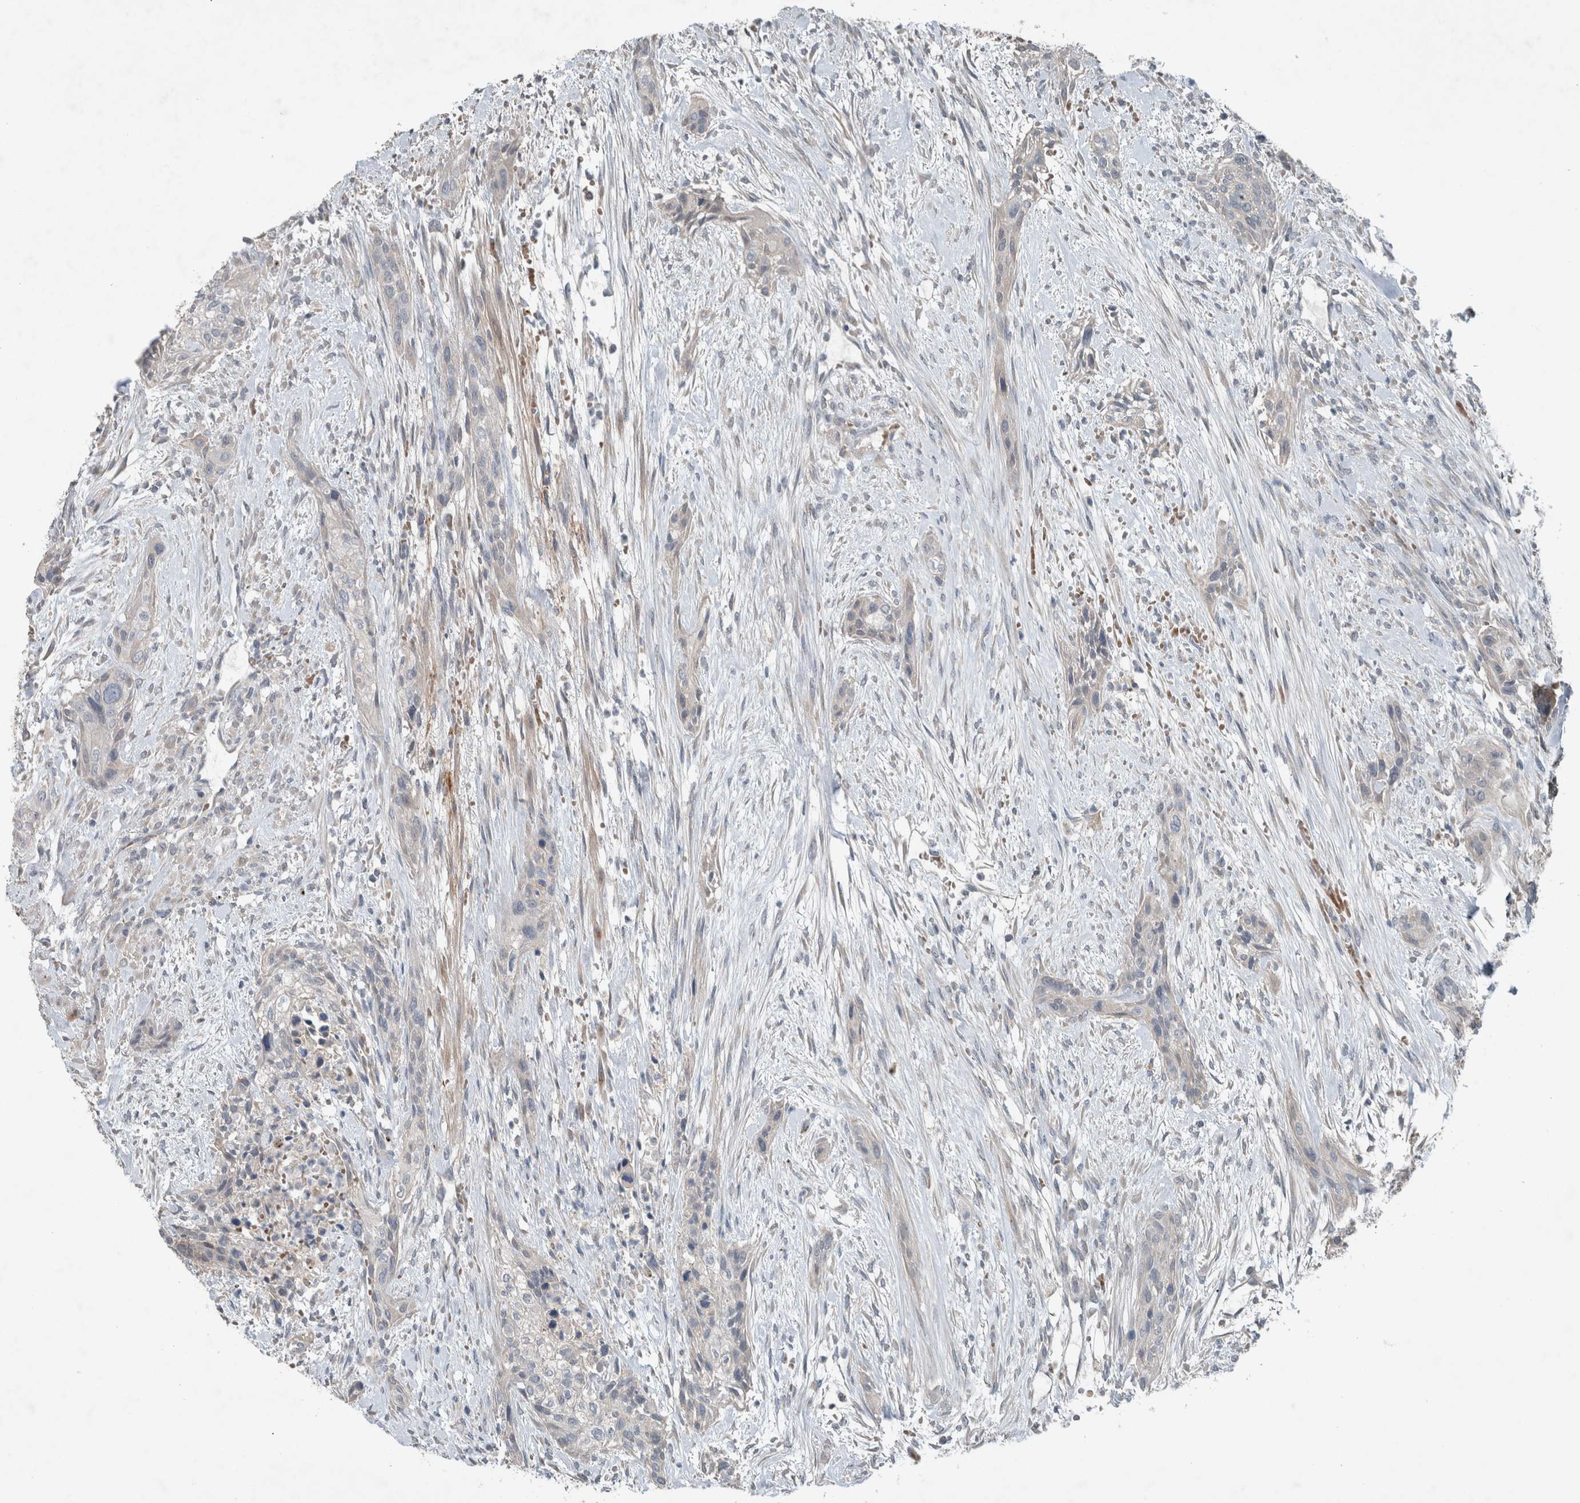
{"staining": {"intensity": "negative", "quantity": "none", "location": "none"}, "tissue": "urothelial cancer", "cell_type": "Tumor cells", "image_type": "cancer", "snomed": [{"axis": "morphology", "description": "Urothelial carcinoma, High grade"}, {"axis": "topography", "description": "Urinary bladder"}], "caption": "Immunohistochemical staining of human high-grade urothelial carcinoma reveals no significant expression in tumor cells.", "gene": "JADE2", "patient": {"sex": "male", "age": 35}}